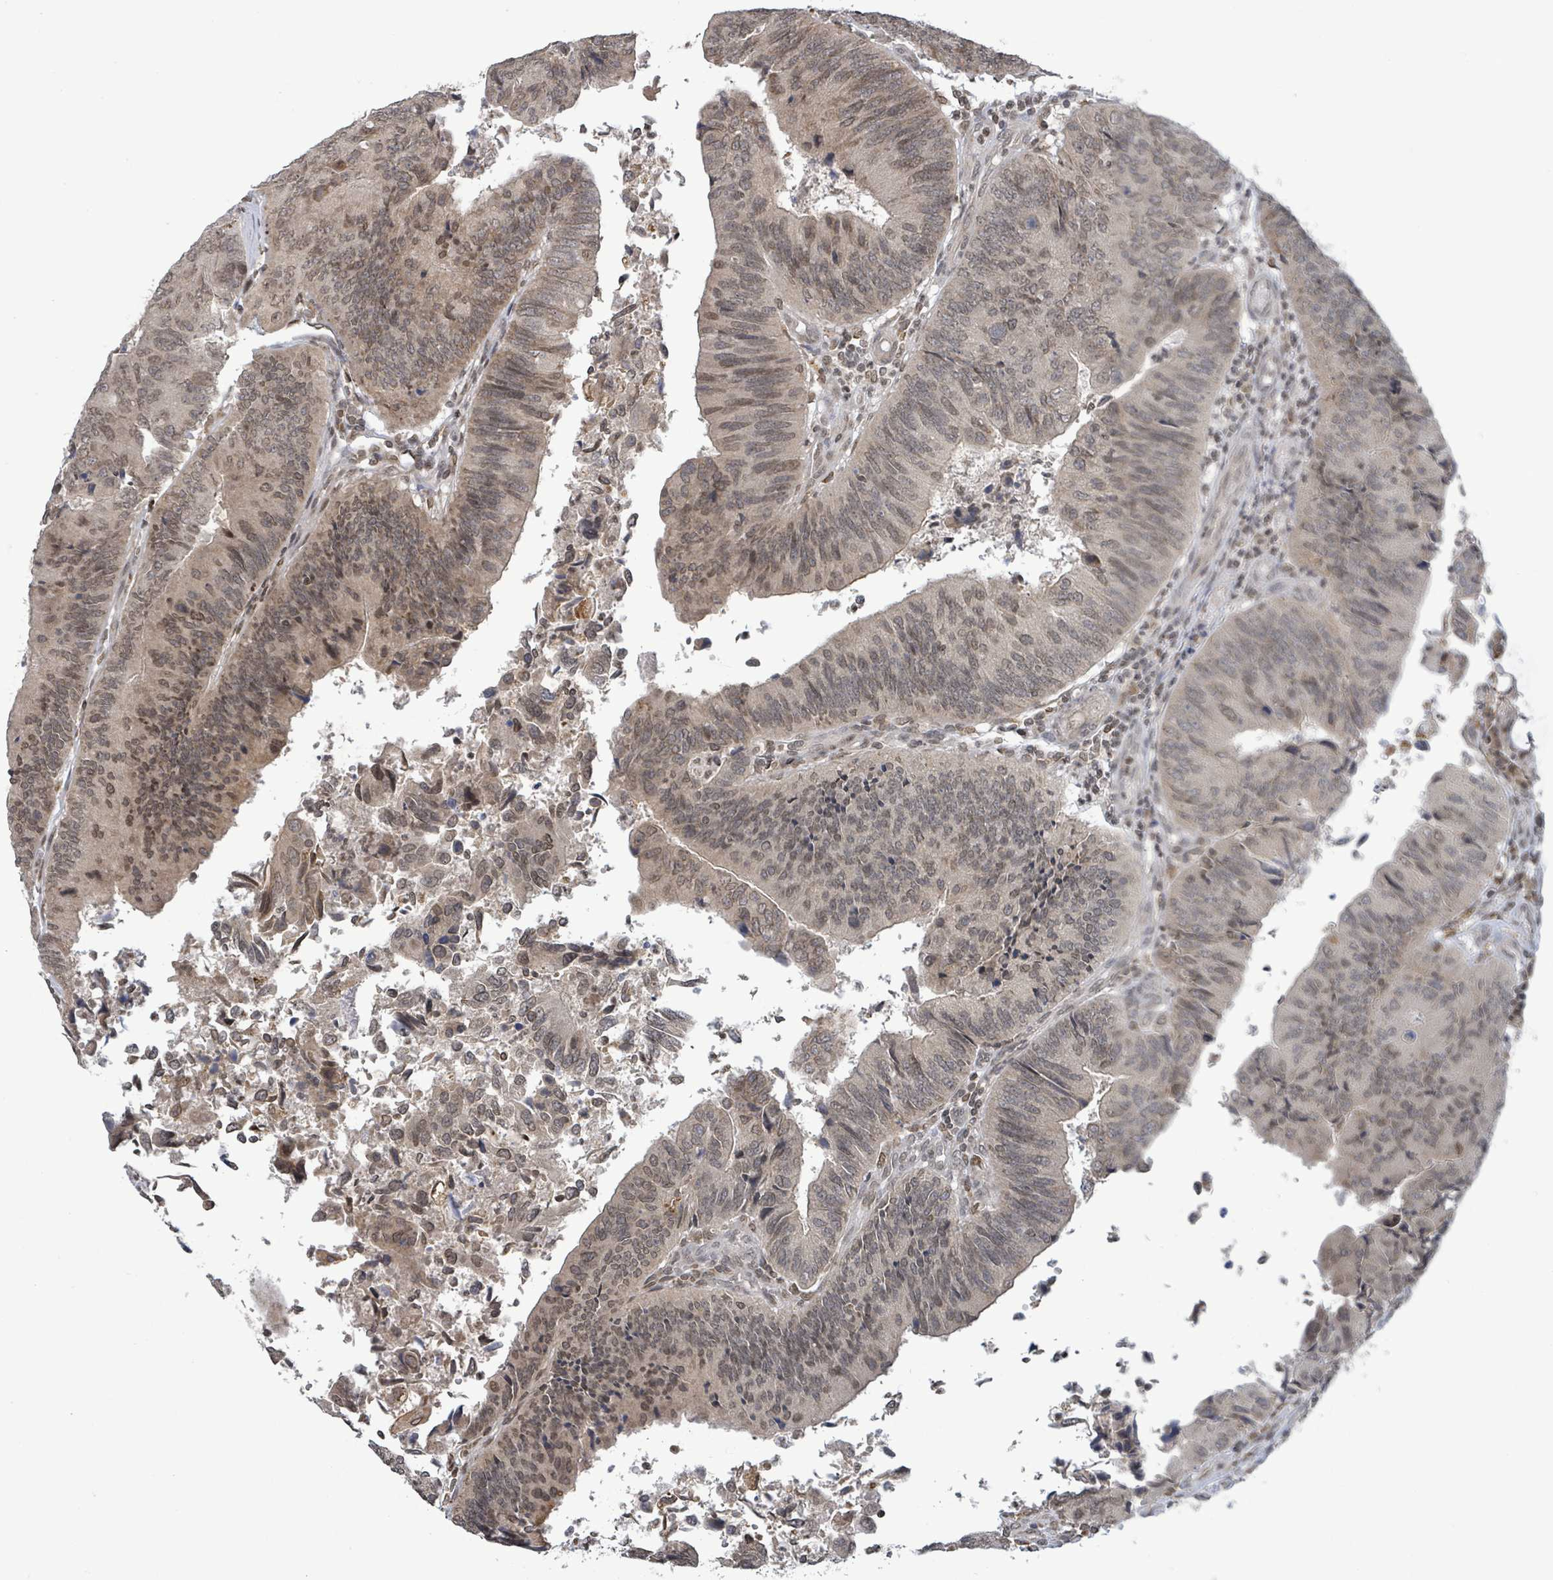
{"staining": {"intensity": "weak", "quantity": ">75%", "location": "nuclear"}, "tissue": "colorectal cancer", "cell_type": "Tumor cells", "image_type": "cancer", "snomed": [{"axis": "morphology", "description": "Adenocarcinoma, NOS"}, {"axis": "topography", "description": "Colon"}], "caption": "Immunohistochemical staining of colorectal adenocarcinoma displays low levels of weak nuclear protein positivity in approximately >75% of tumor cells. (IHC, brightfield microscopy, high magnification).", "gene": "SBF2", "patient": {"sex": "female", "age": 67}}